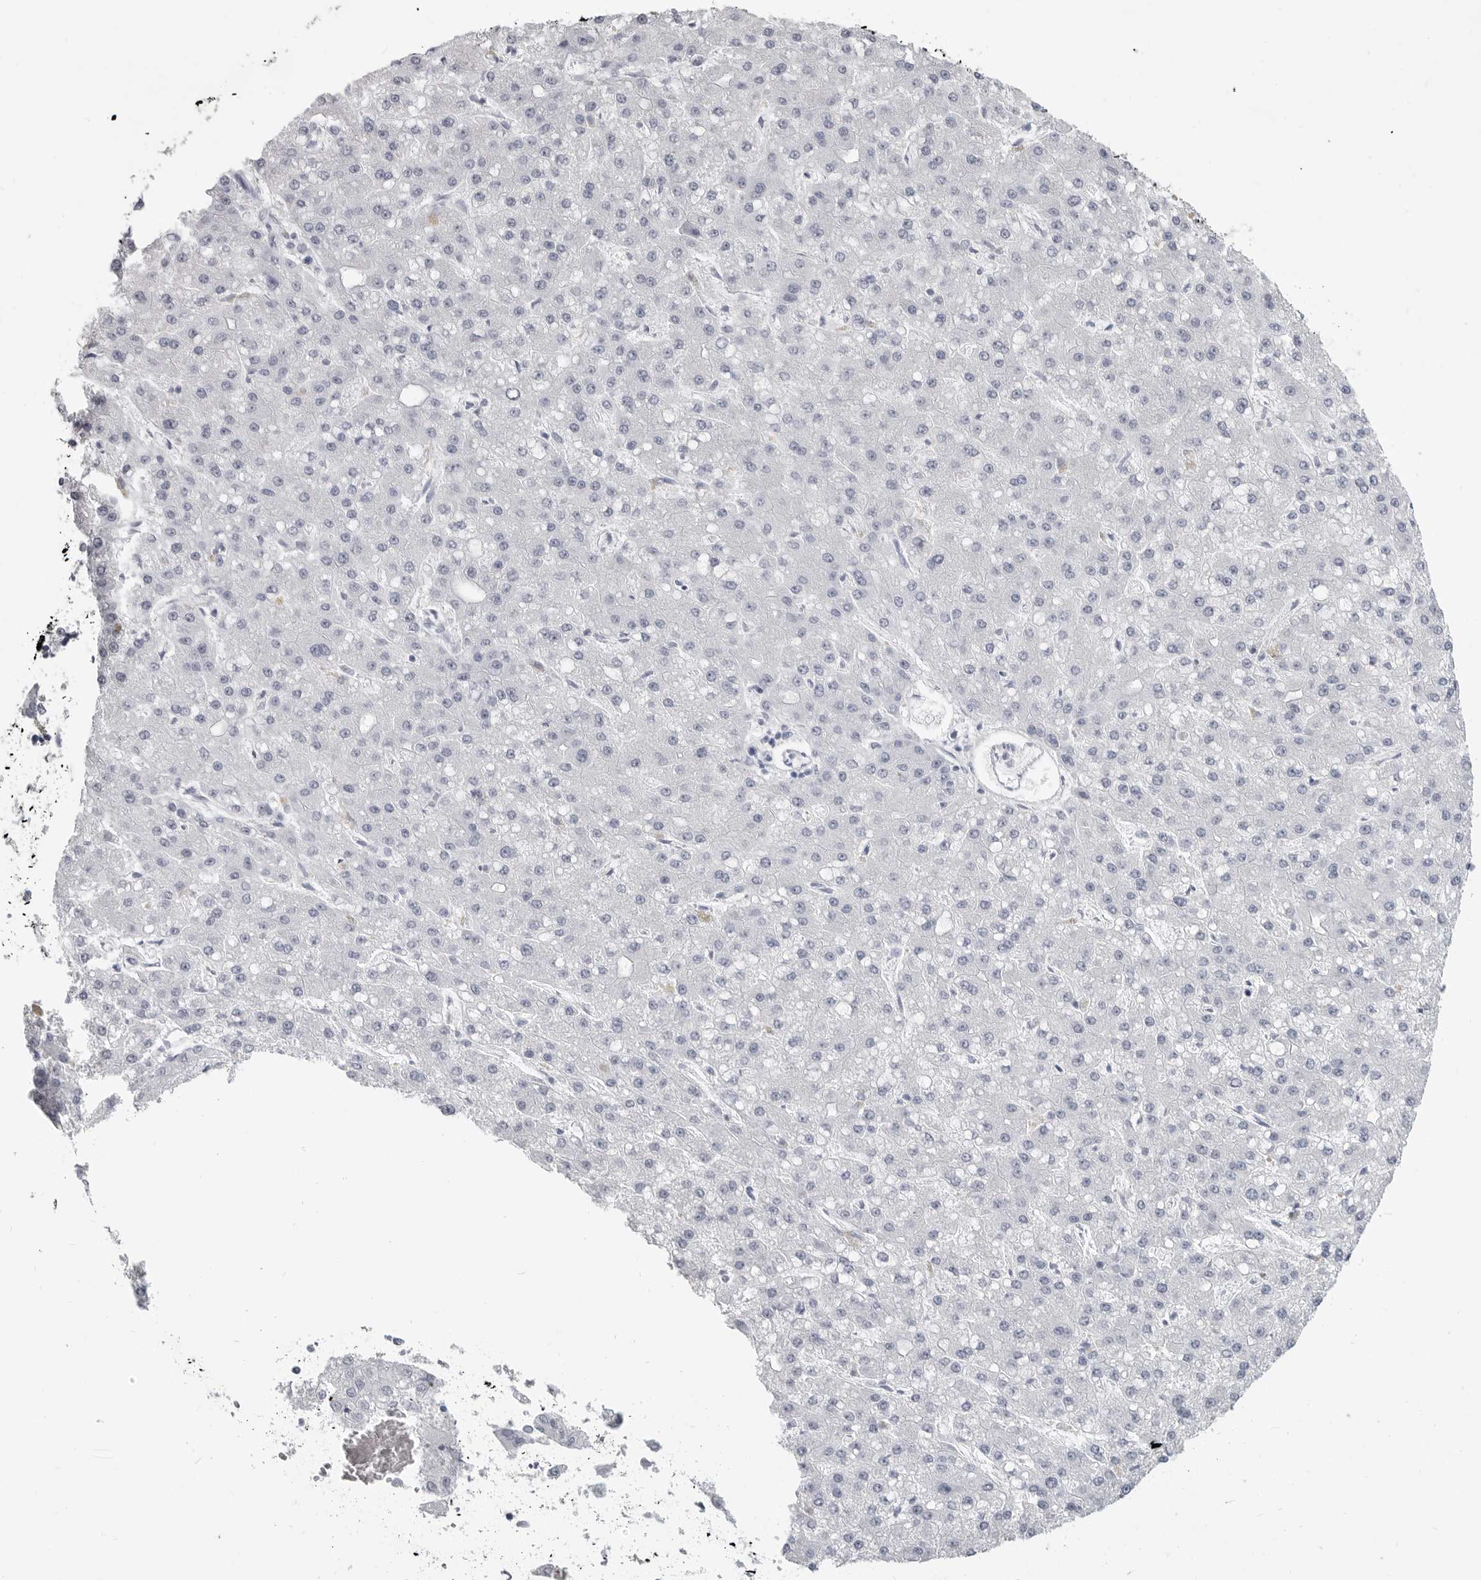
{"staining": {"intensity": "negative", "quantity": "none", "location": "none"}, "tissue": "liver cancer", "cell_type": "Tumor cells", "image_type": "cancer", "snomed": [{"axis": "morphology", "description": "Carcinoma, Hepatocellular, NOS"}, {"axis": "topography", "description": "Liver"}], "caption": "There is no significant staining in tumor cells of liver hepatocellular carcinoma.", "gene": "LY6D", "patient": {"sex": "male", "age": 67}}